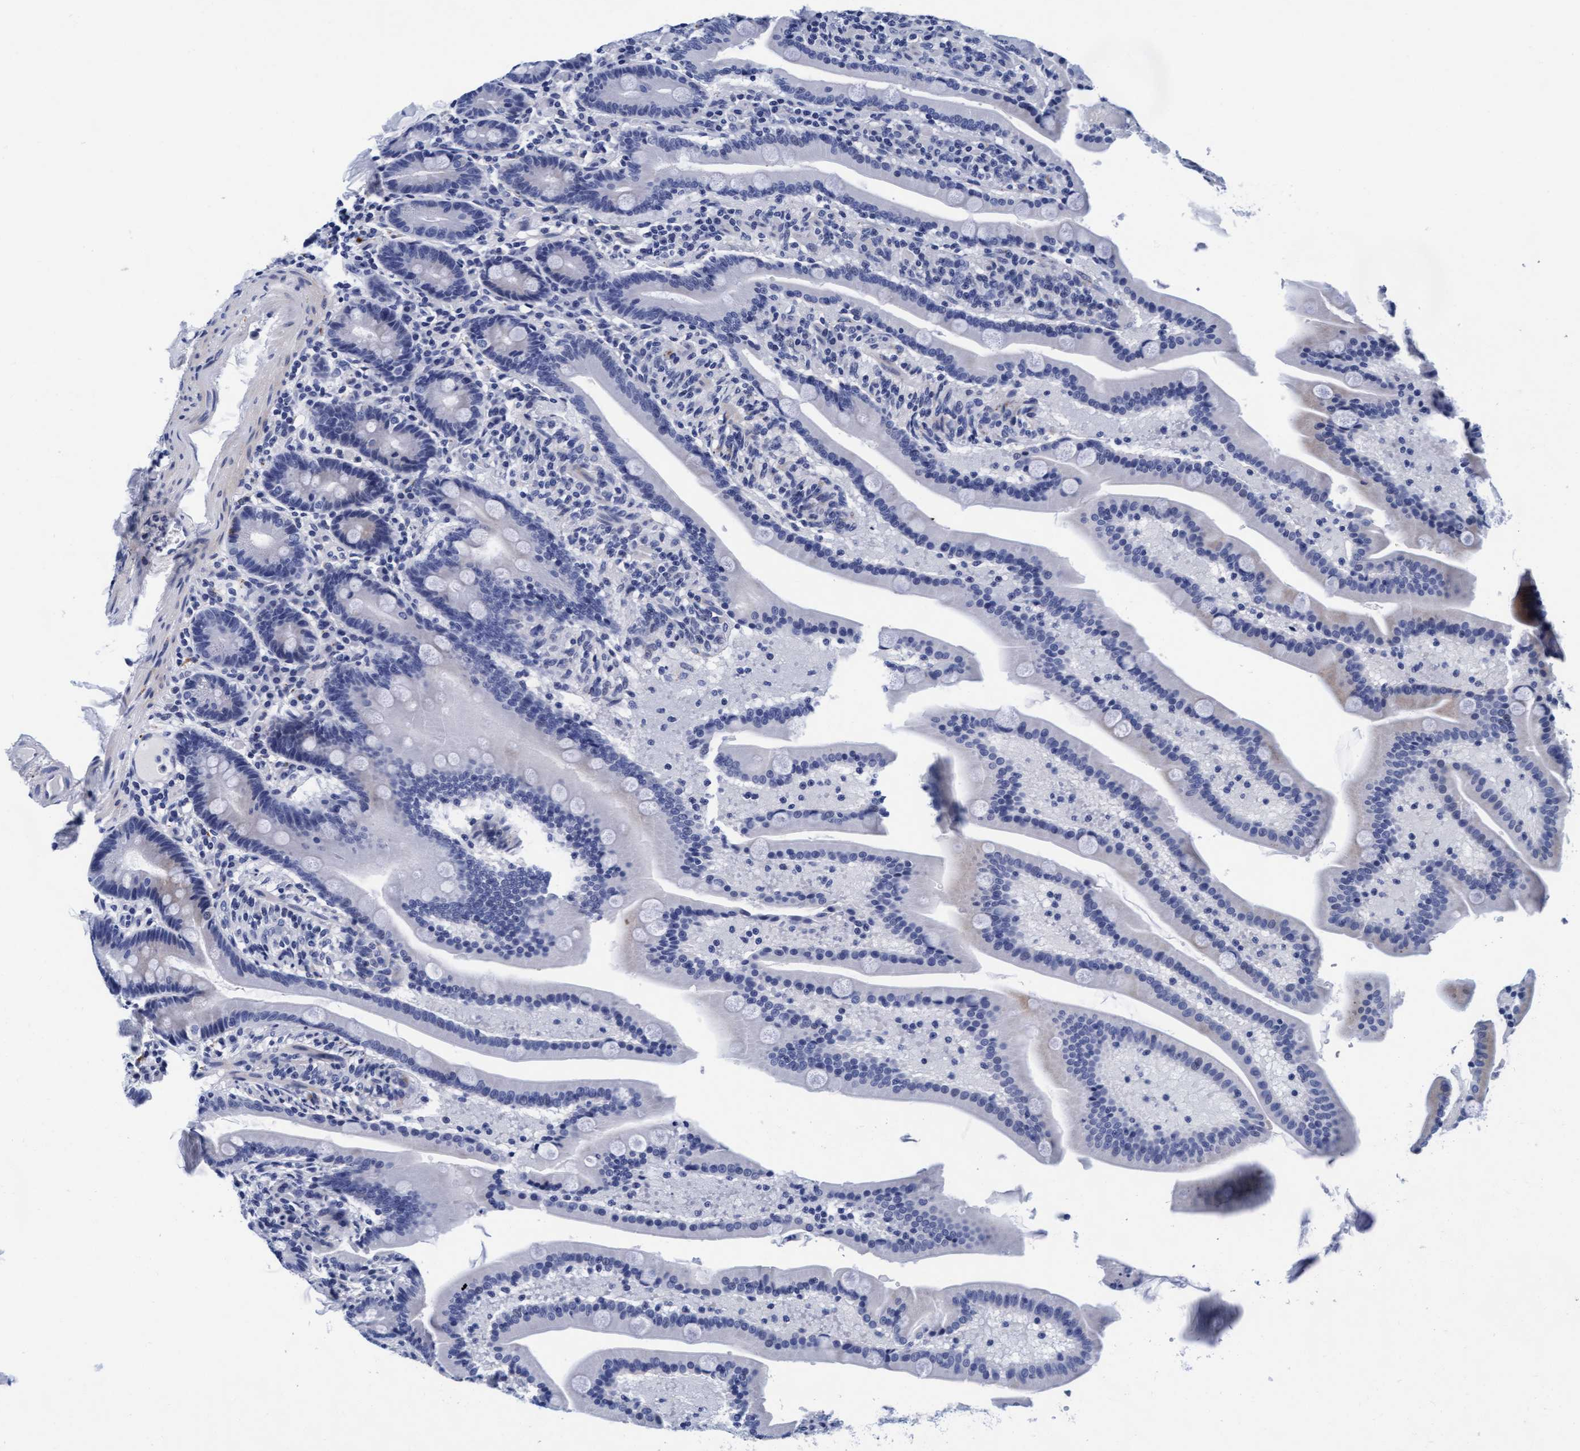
{"staining": {"intensity": "negative", "quantity": "none", "location": "none"}, "tissue": "duodenum", "cell_type": "Glandular cells", "image_type": "normal", "snomed": [{"axis": "morphology", "description": "Normal tissue, NOS"}, {"axis": "topography", "description": "Duodenum"}], "caption": "This image is of normal duodenum stained with immunohistochemistry to label a protein in brown with the nuclei are counter-stained blue. There is no staining in glandular cells. Brightfield microscopy of IHC stained with DAB (3,3'-diaminobenzidine) (brown) and hematoxylin (blue), captured at high magnification.", "gene": "ARSG", "patient": {"sex": "male", "age": 54}}